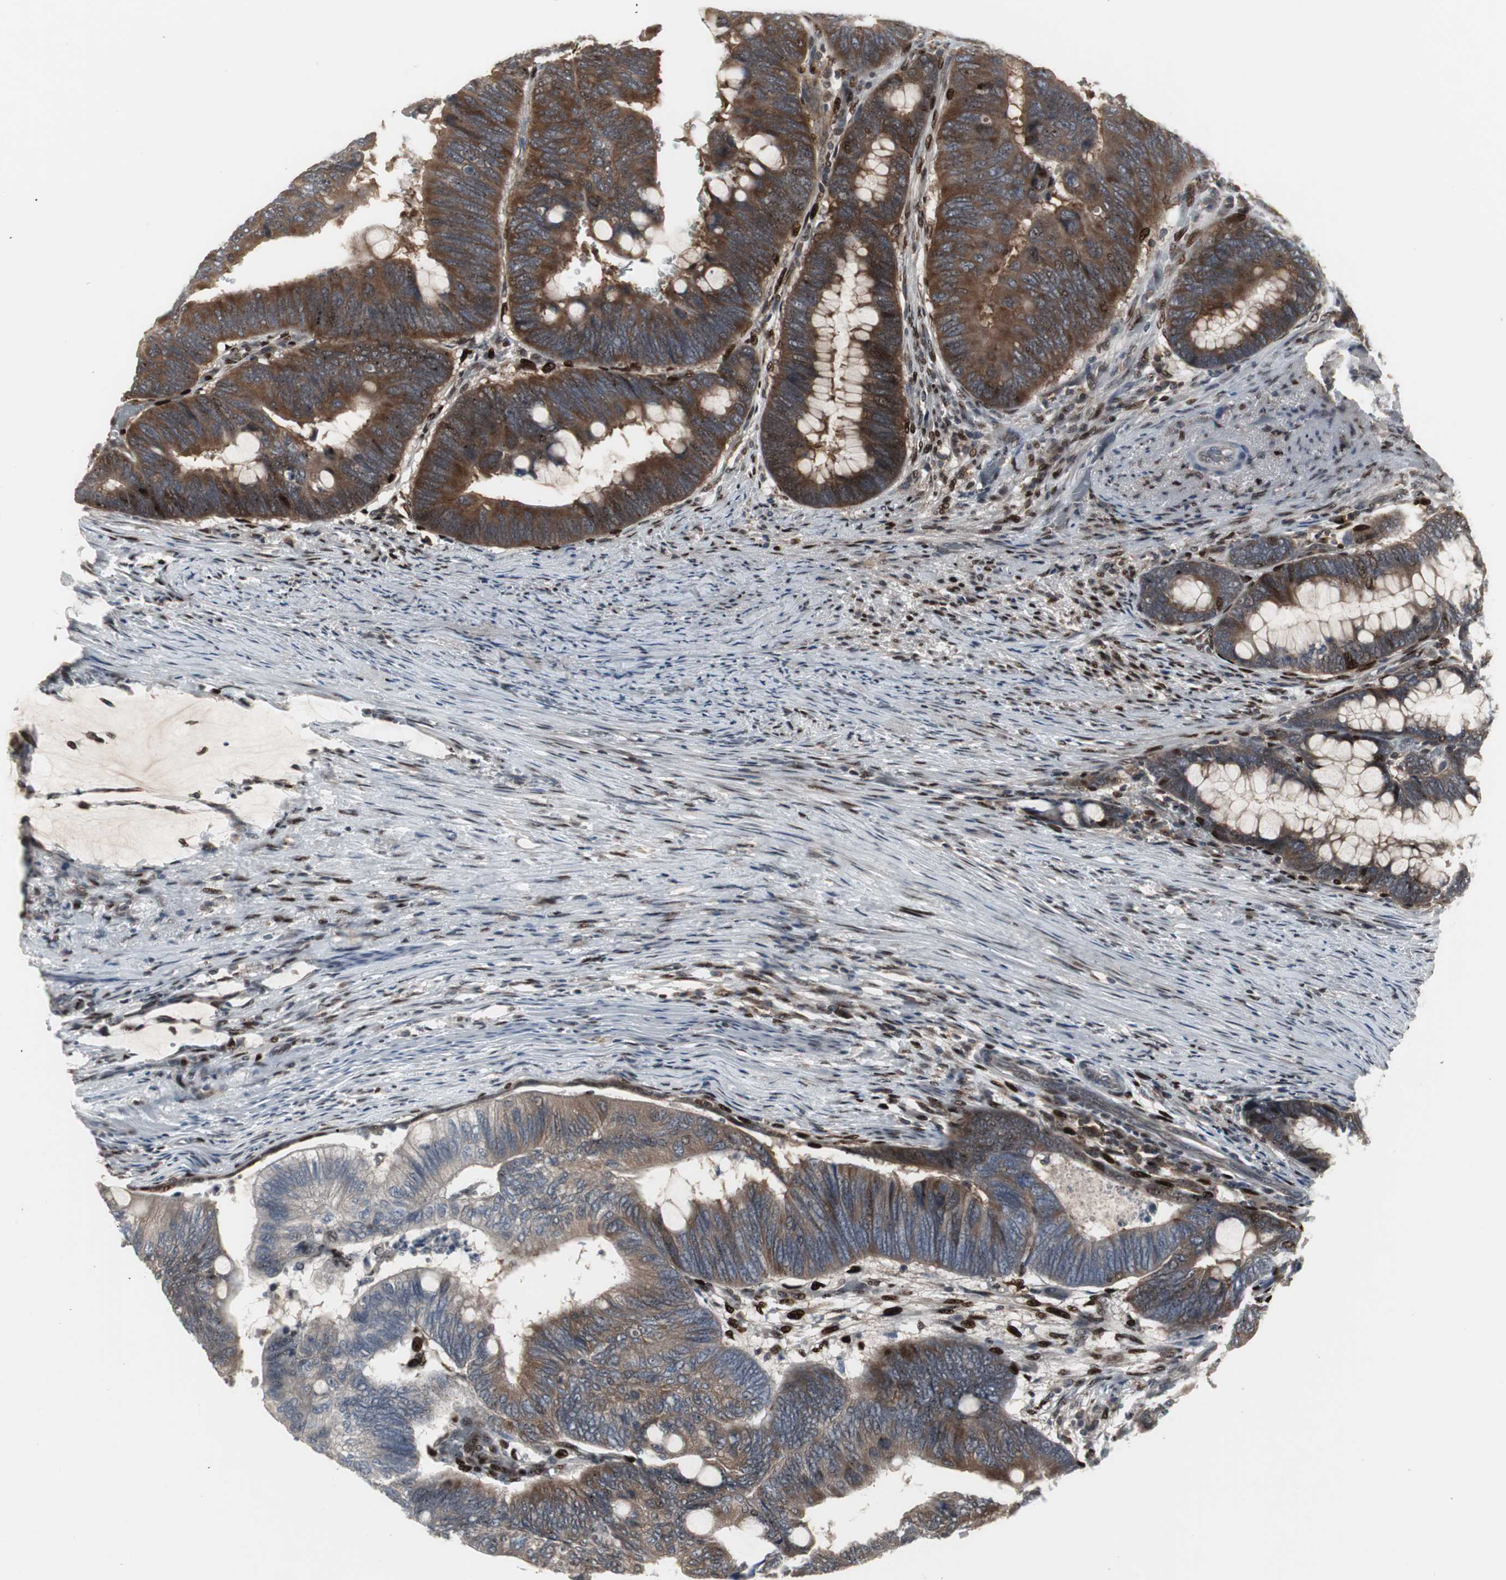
{"staining": {"intensity": "moderate", "quantity": ">75%", "location": "cytoplasmic/membranous"}, "tissue": "colorectal cancer", "cell_type": "Tumor cells", "image_type": "cancer", "snomed": [{"axis": "morphology", "description": "Normal tissue, NOS"}, {"axis": "morphology", "description": "Adenocarcinoma, NOS"}, {"axis": "topography", "description": "Rectum"}, {"axis": "topography", "description": "Peripheral nerve tissue"}], "caption": "Protein analysis of colorectal cancer (adenocarcinoma) tissue exhibits moderate cytoplasmic/membranous staining in approximately >75% of tumor cells. Using DAB (brown) and hematoxylin (blue) stains, captured at high magnification using brightfield microscopy.", "gene": "GRK2", "patient": {"sex": "male", "age": 92}}